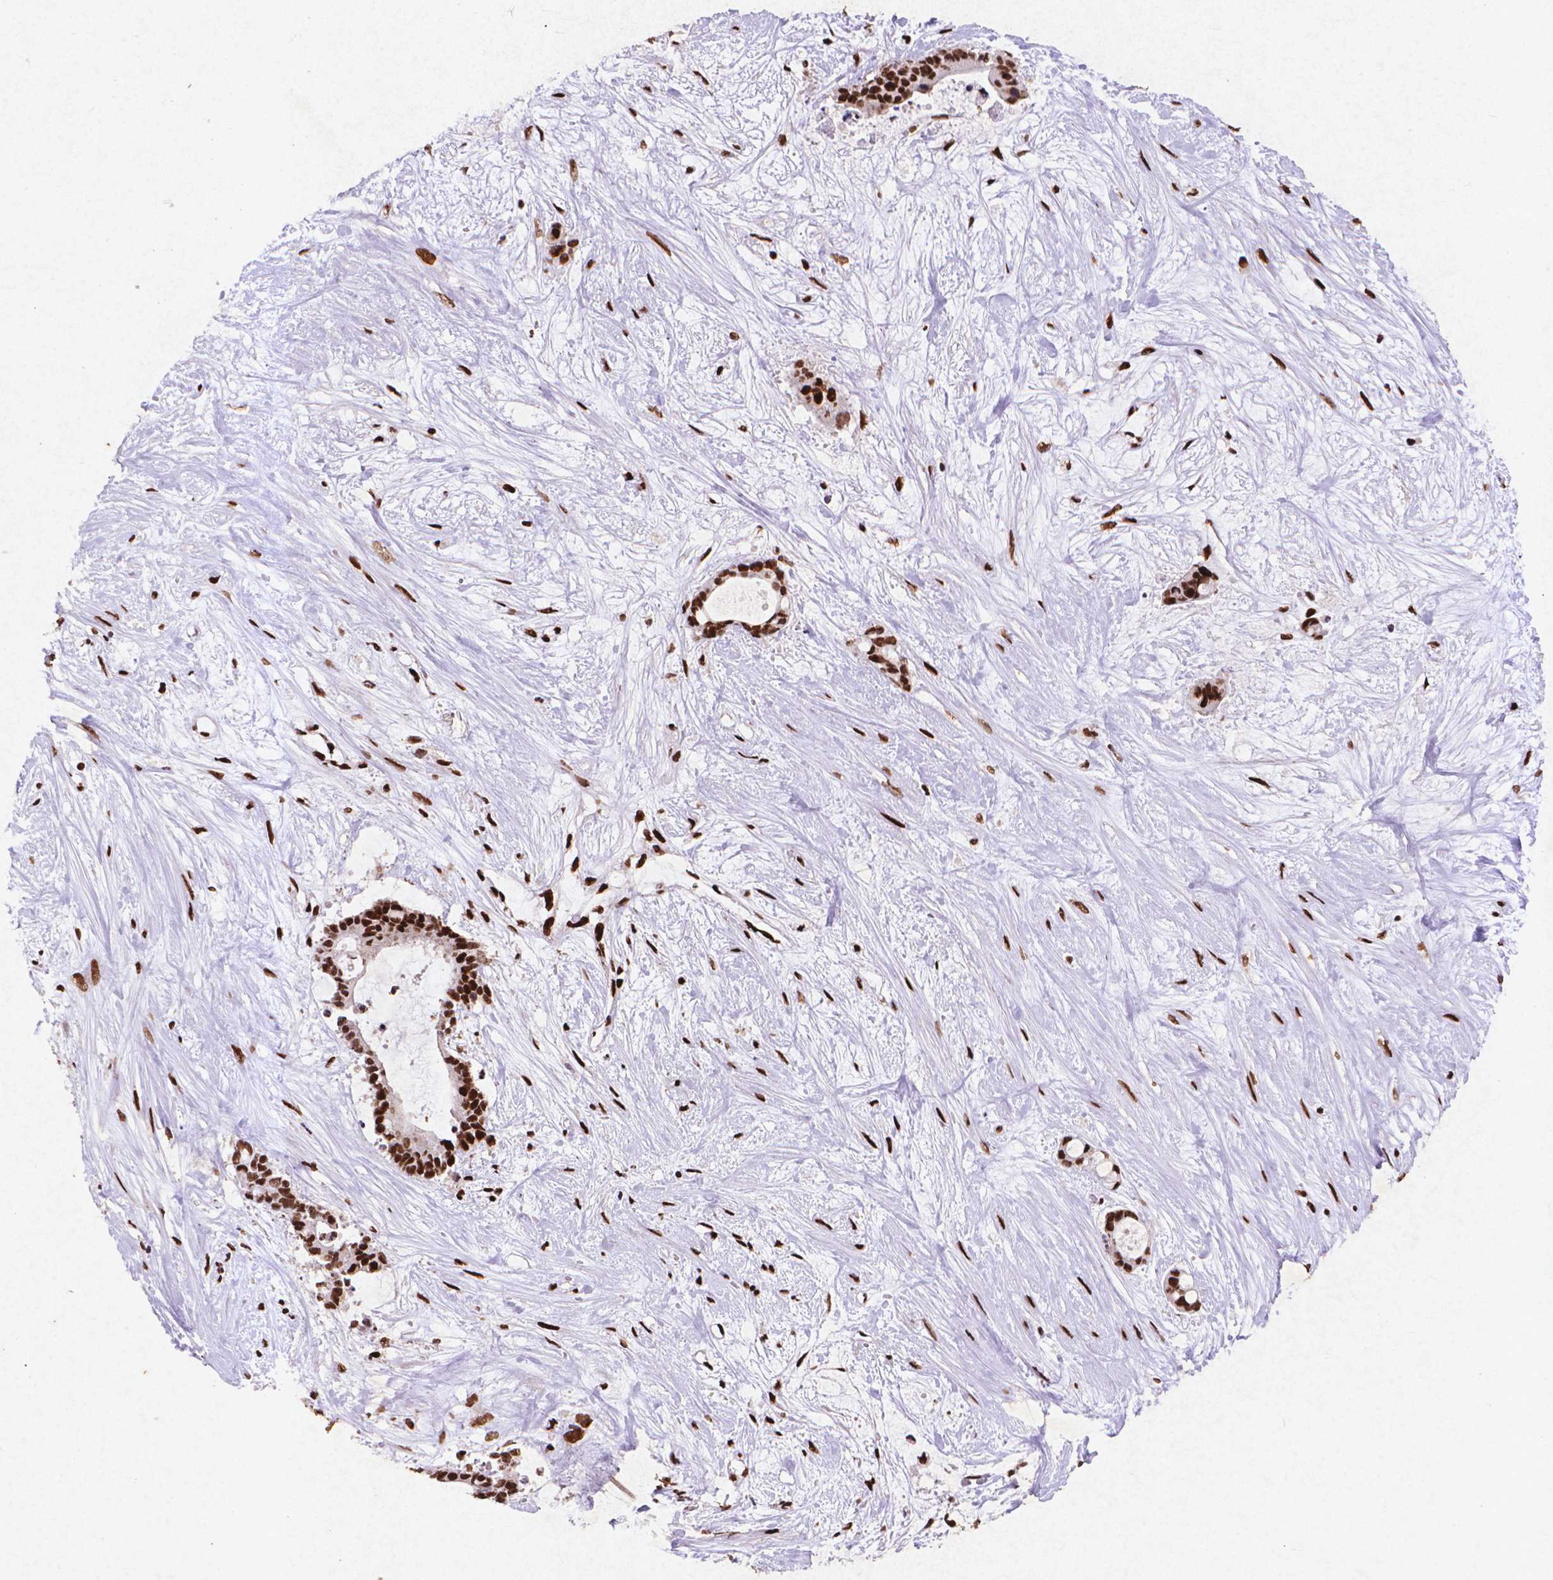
{"staining": {"intensity": "strong", "quantity": ">75%", "location": "nuclear"}, "tissue": "liver cancer", "cell_type": "Tumor cells", "image_type": "cancer", "snomed": [{"axis": "morphology", "description": "Normal tissue, NOS"}, {"axis": "morphology", "description": "Cholangiocarcinoma"}, {"axis": "topography", "description": "Liver"}, {"axis": "topography", "description": "Peripheral nerve tissue"}], "caption": "Protein staining demonstrates strong nuclear staining in approximately >75% of tumor cells in liver cancer.", "gene": "CITED2", "patient": {"sex": "female", "age": 73}}